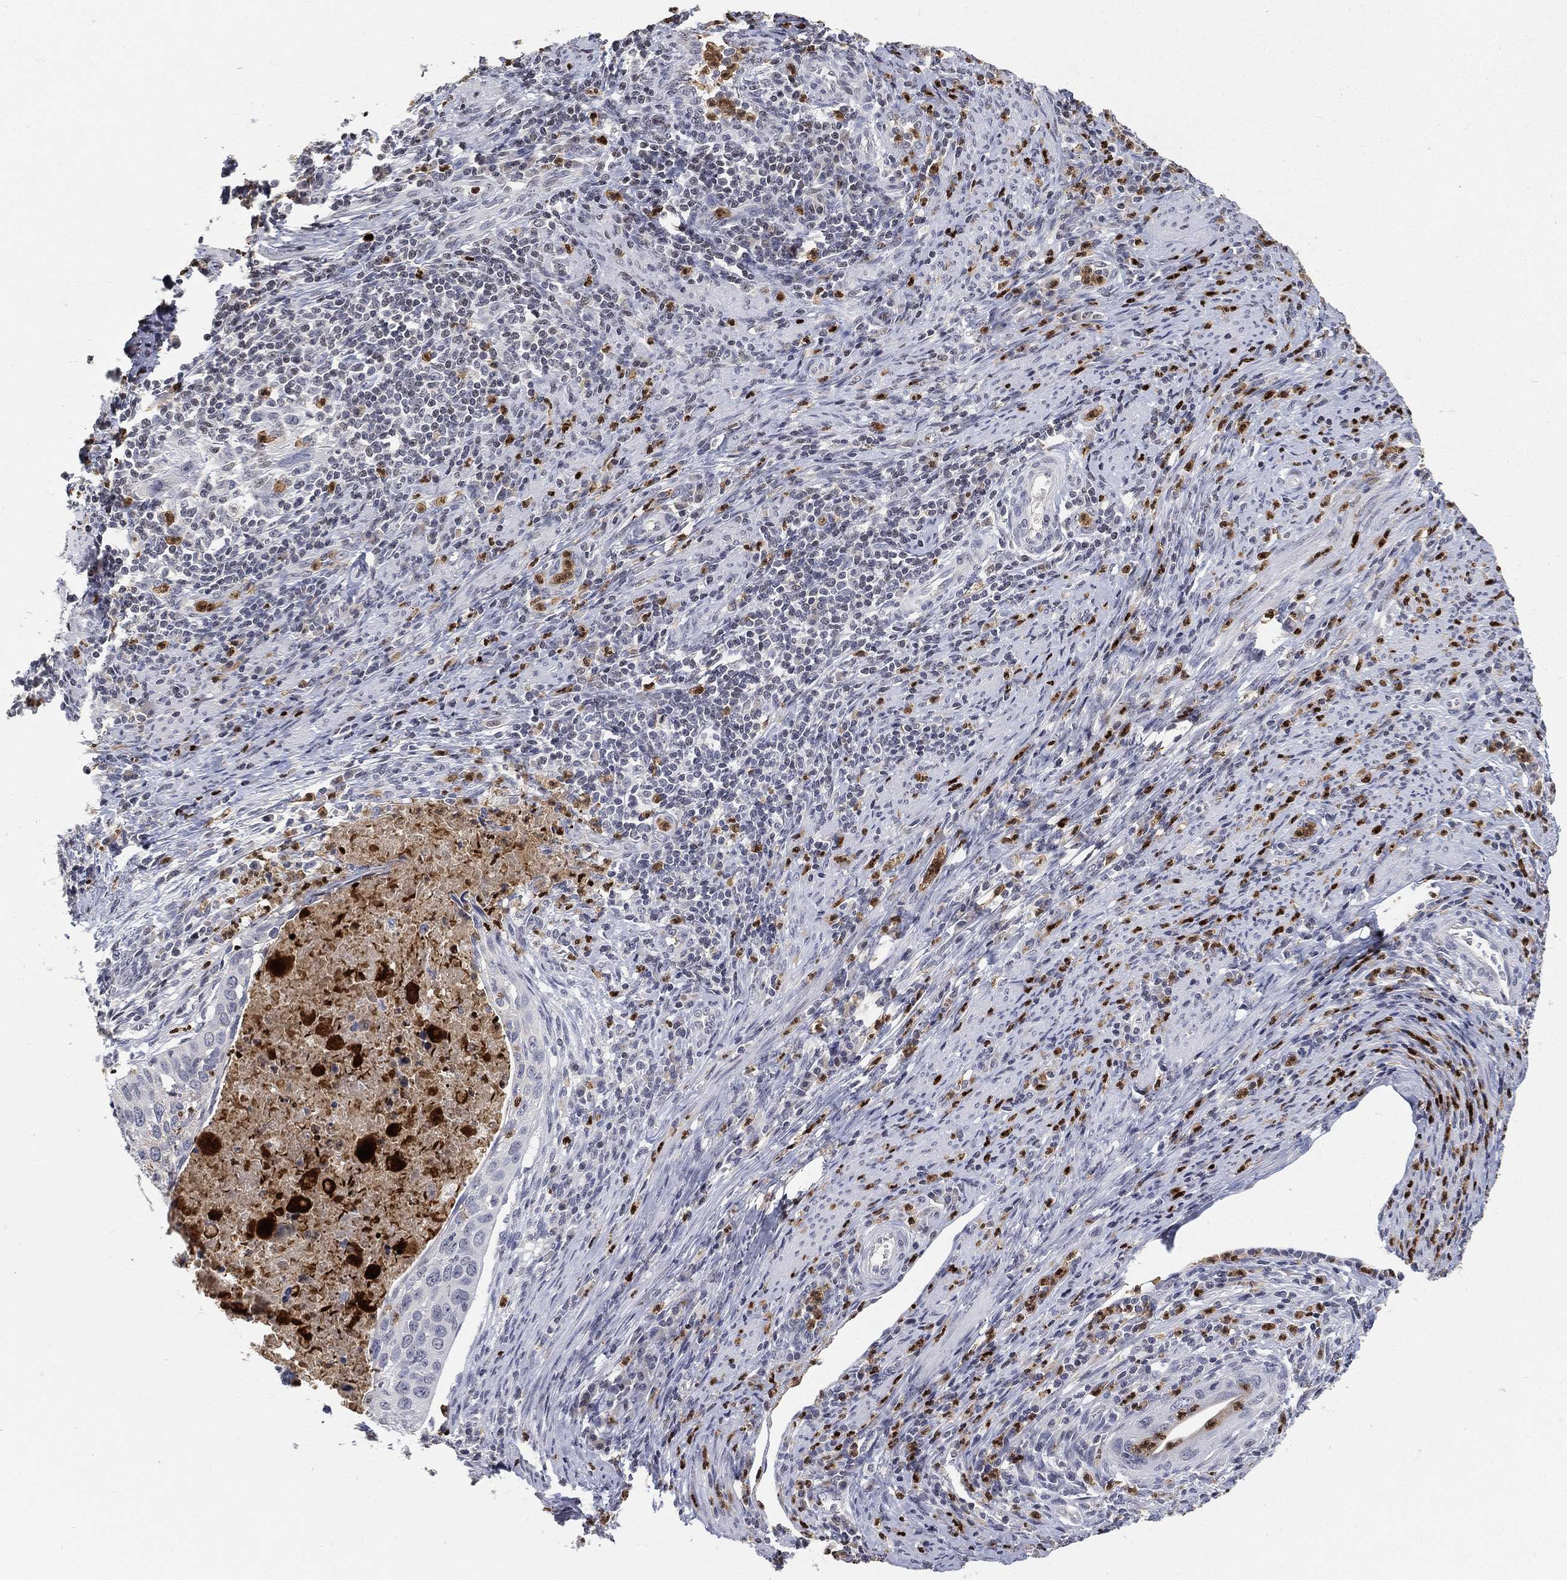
{"staining": {"intensity": "negative", "quantity": "none", "location": "none"}, "tissue": "cervical cancer", "cell_type": "Tumor cells", "image_type": "cancer", "snomed": [{"axis": "morphology", "description": "Squamous cell carcinoma, NOS"}, {"axis": "topography", "description": "Cervix"}], "caption": "A histopathology image of cervical cancer stained for a protein reveals no brown staining in tumor cells.", "gene": "ARG1", "patient": {"sex": "female", "age": 26}}